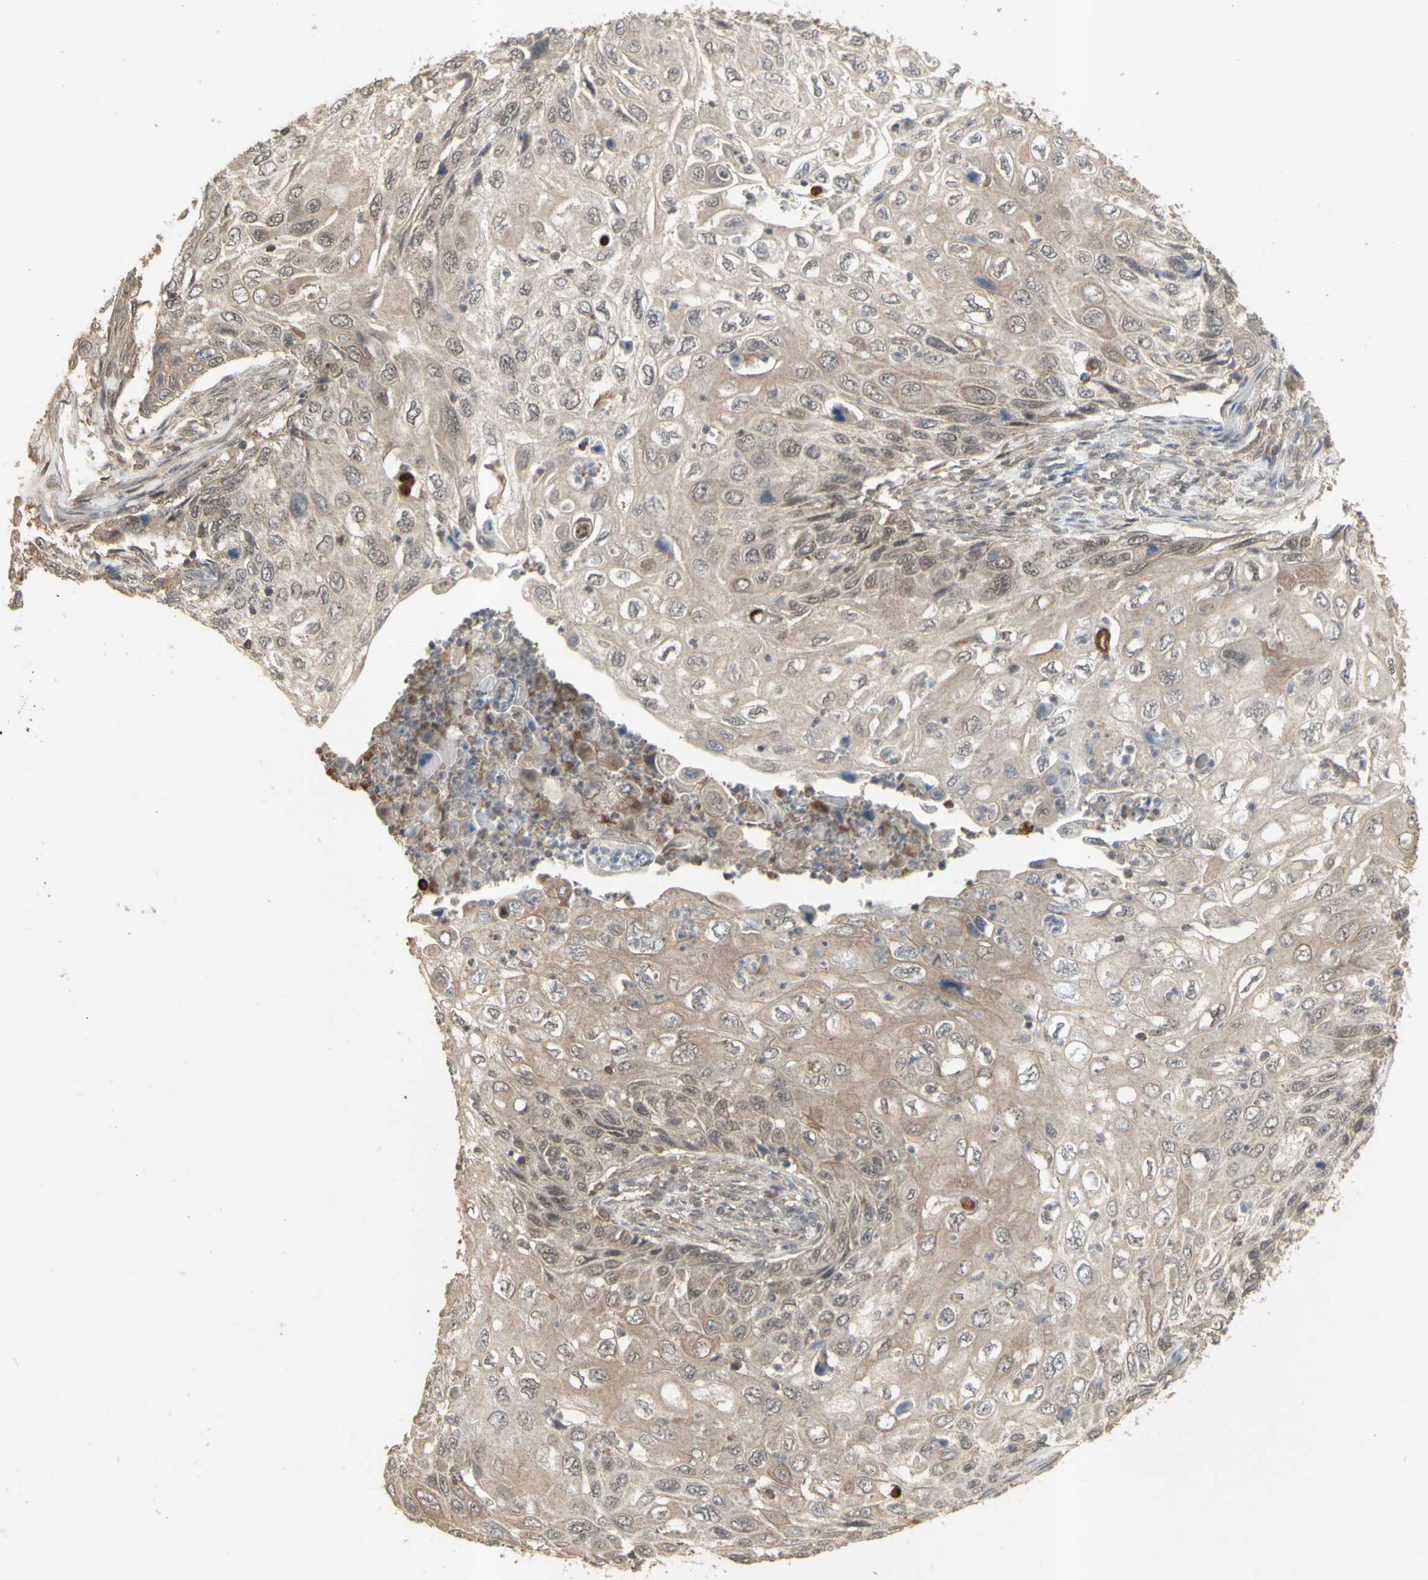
{"staining": {"intensity": "weak", "quantity": ">75%", "location": "cytoplasmic/membranous,nuclear"}, "tissue": "cervical cancer", "cell_type": "Tumor cells", "image_type": "cancer", "snomed": [{"axis": "morphology", "description": "Squamous cell carcinoma, NOS"}, {"axis": "topography", "description": "Cervix"}], "caption": "There is low levels of weak cytoplasmic/membranous and nuclear positivity in tumor cells of squamous cell carcinoma (cervical), as demonstrated by immunohistochemical staining (brown color).", "gene": "ALOX12", "patient": {"sex": "female", "age": 70}}